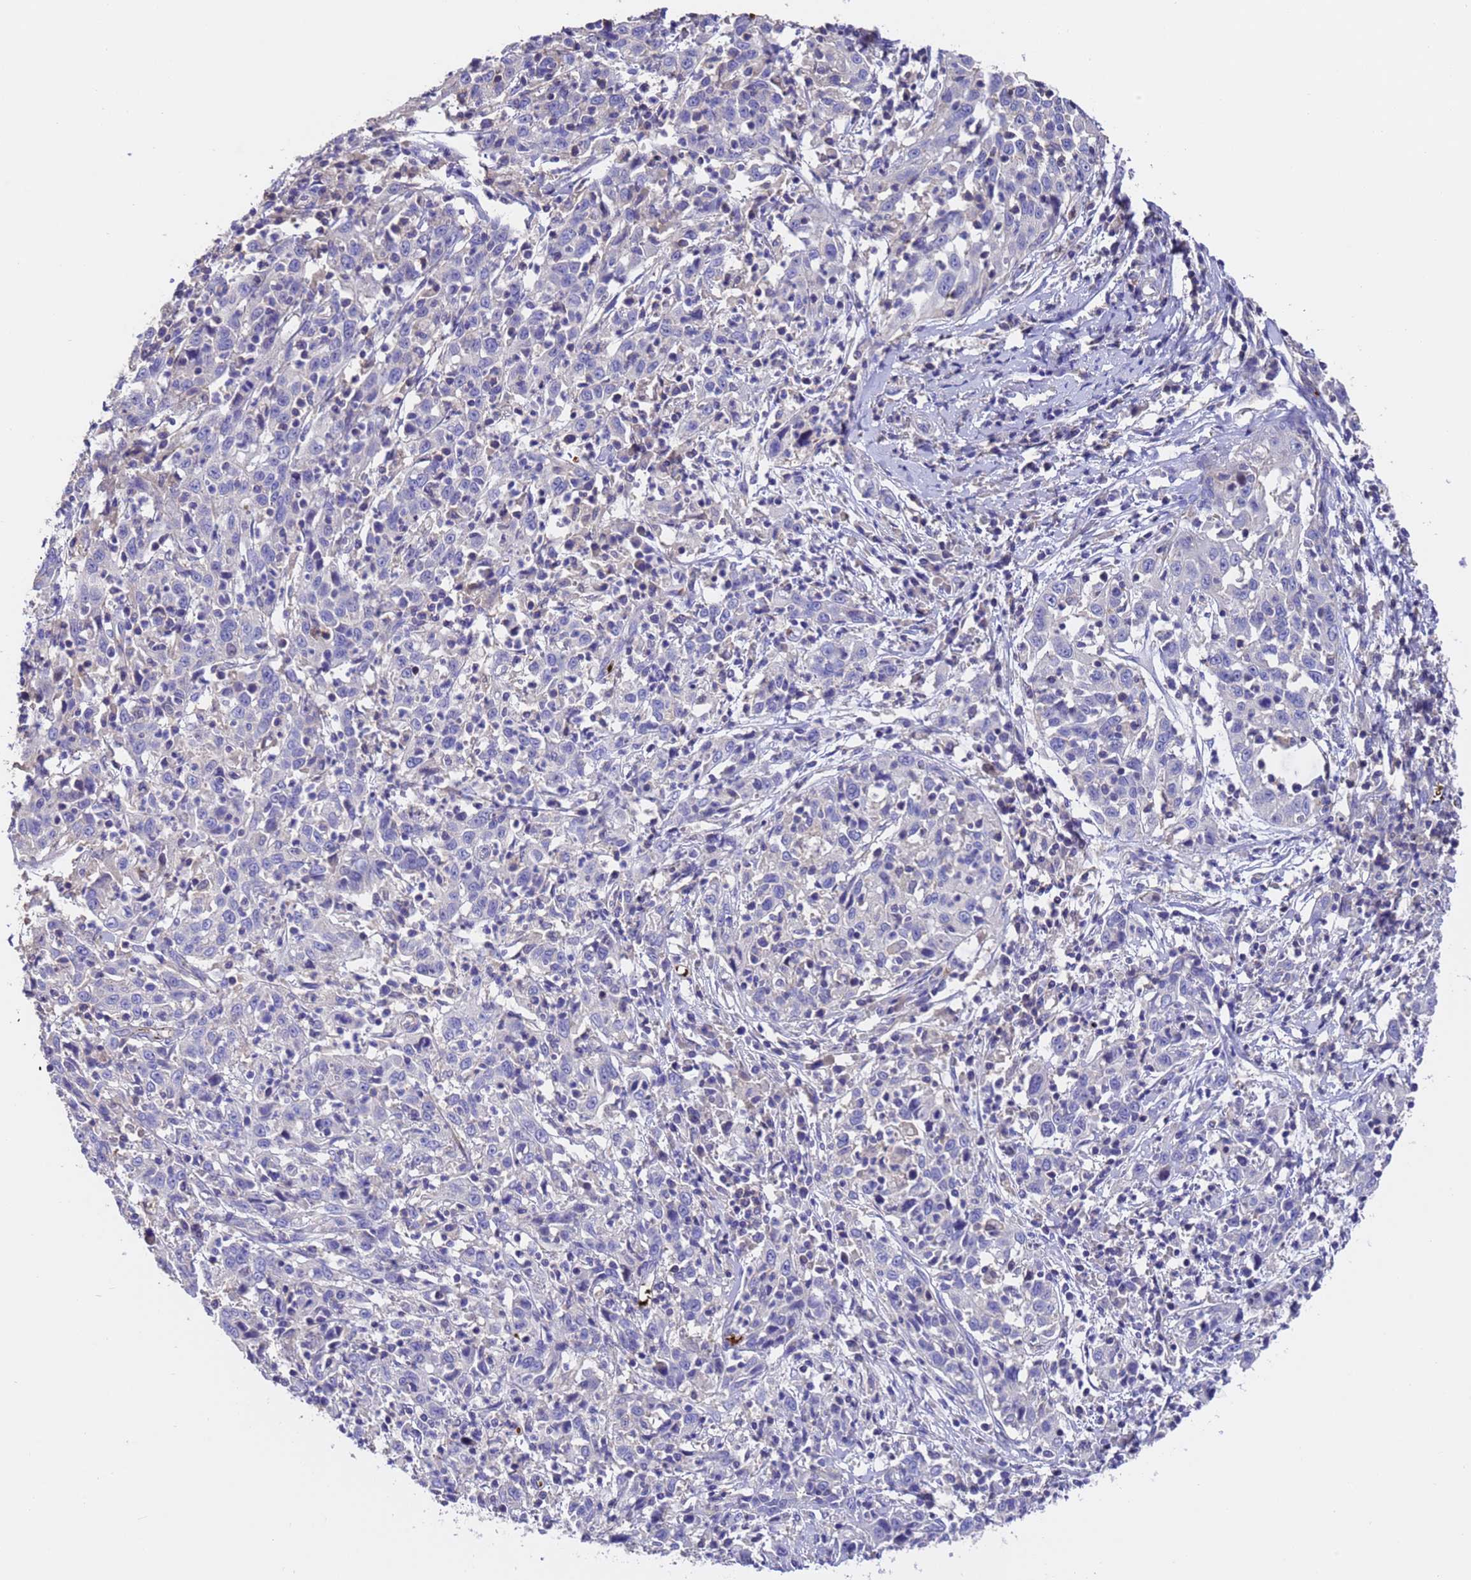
{"staining": {"intensity": "negative", "quantity": "none", "location": "none"}, "tissue": "cervical cancer", "cell_type": "Tumor cells", "image_type": "cancer", "snomed": [{"axis": "morphology", "description": "Squamous cell carcinoma, NOS"}, {"axis": "topography", "description": "Cervix"}], "caption": "DAB immunohistochemical staining of cervical cancer (squamous cell carcinoma) shows no significant expression in tumor cells.", "gene": "ELP6", "patient": {"sex": "female", "age": 46}}